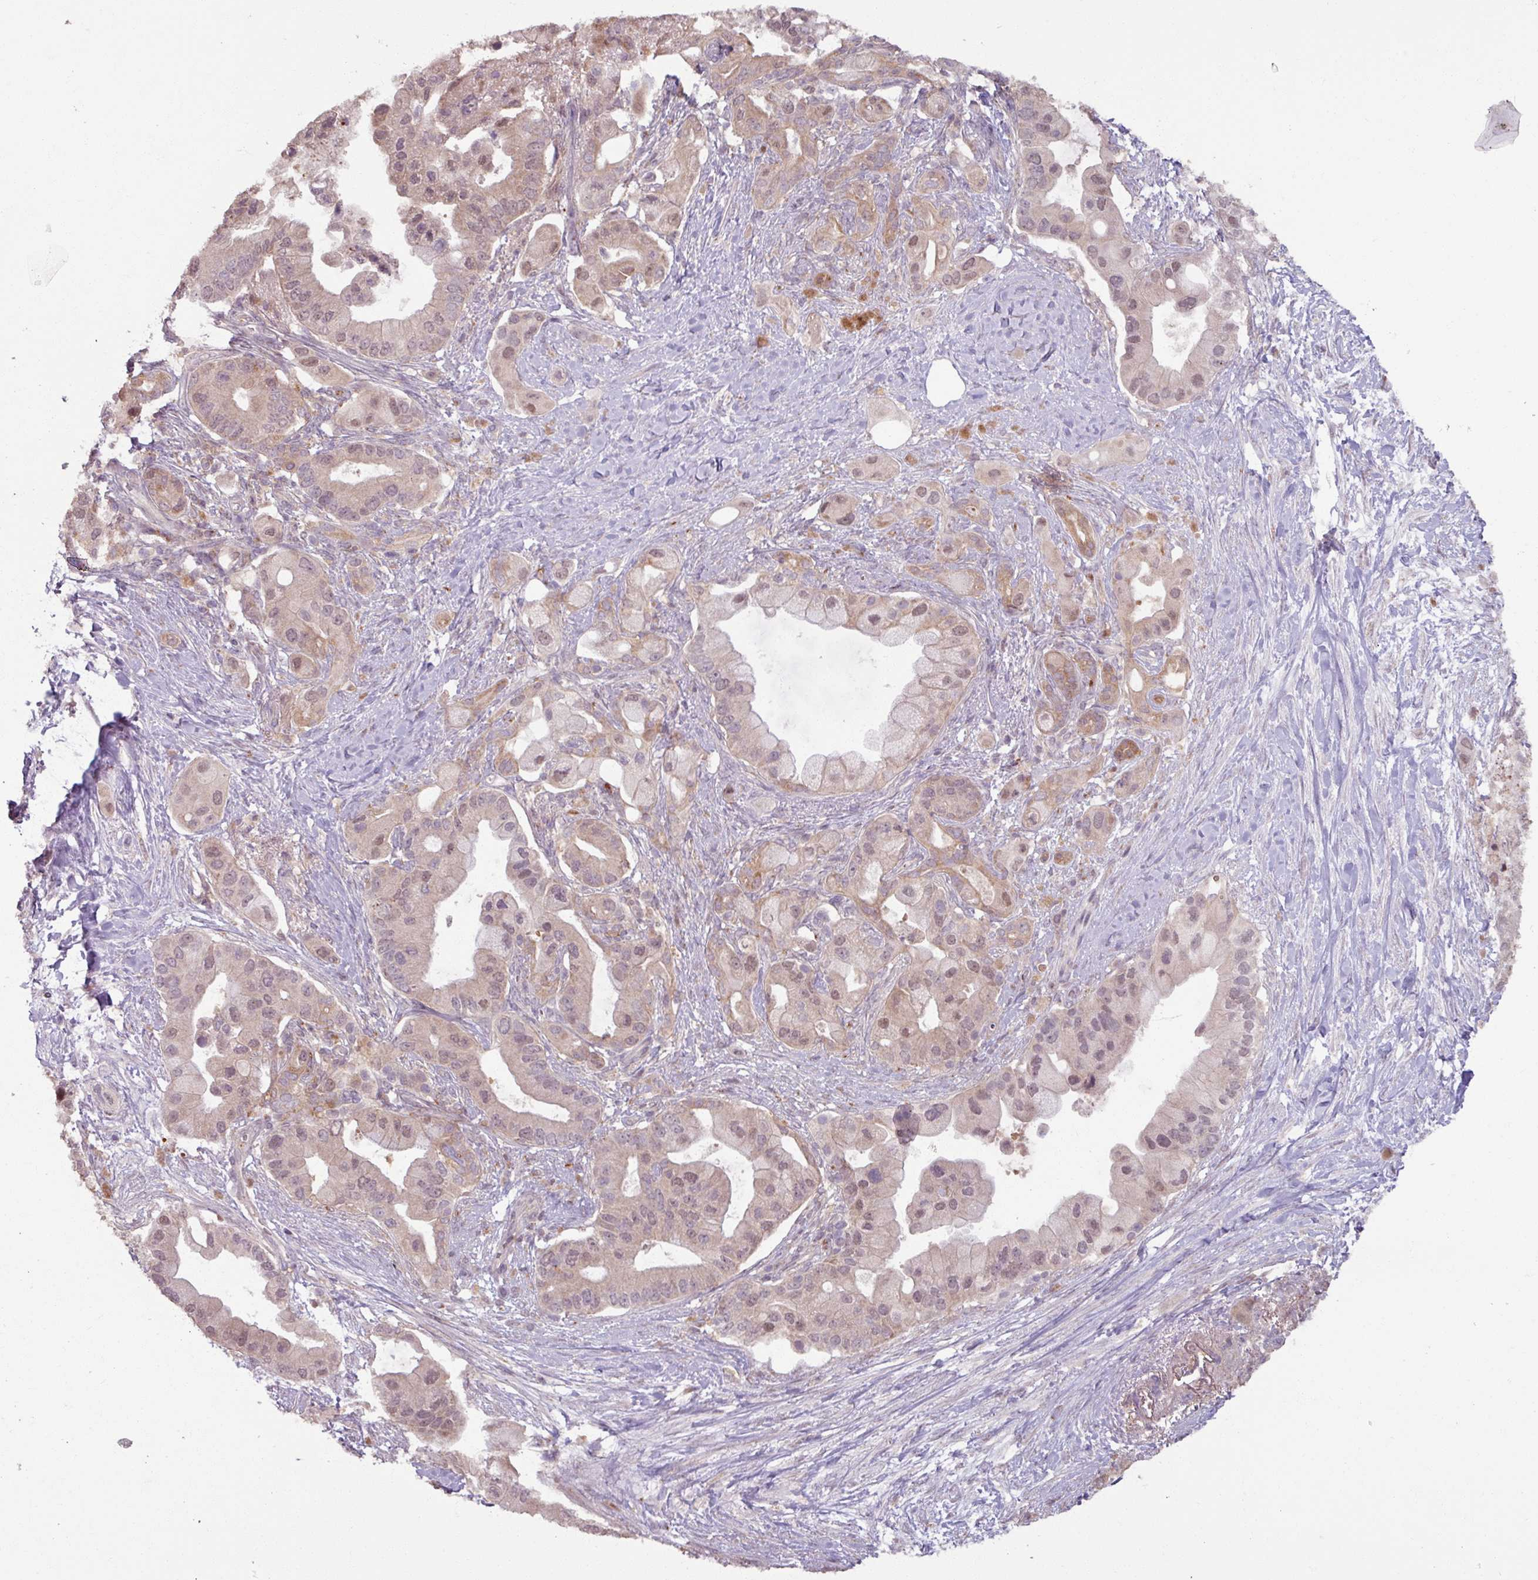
{"staining": {"intensity": "moderate", "quantity": "25%-75%", "location": "nuclear"}, "tissue": "pancreatic cancer", "cell_type": "Tumor cells", "image_type": "cancer", "snomed": [{"axis": "morphology", "description": "Adenocarcinoma, NOS"}, {"axis": "topography", "description": "Pancreas"}], "caption": "A brown stain highlights moderate nuclear positivity of a protein in pancreatic cancer (adenocarcinoma) tumor cells.", "gene": "OR6B1", "patient": {"sex": "male", "age": 57}}